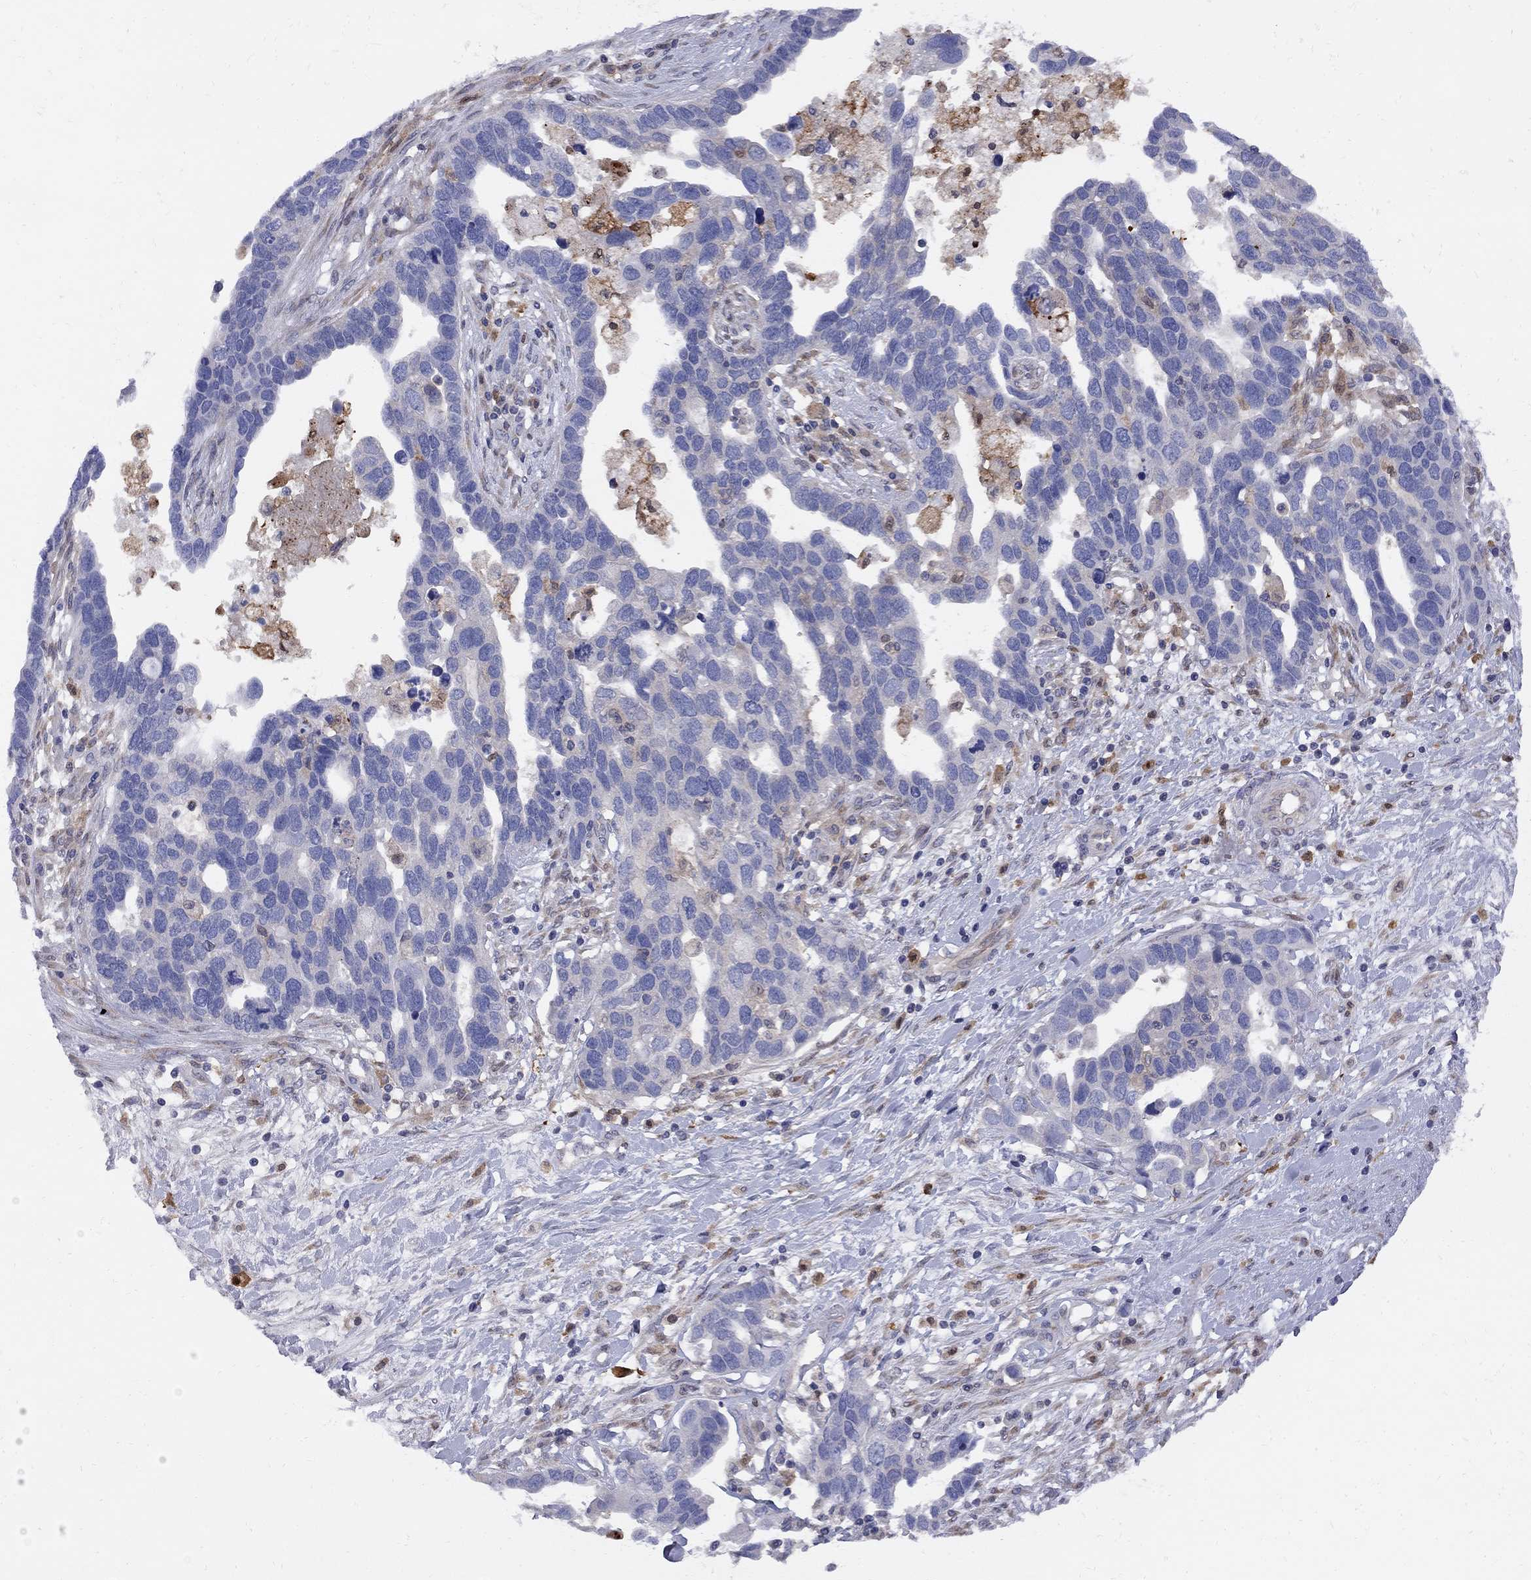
{"staining": {"intensity": "negative", "quantity": "none", "location": "none"}, "tissue": "ovarian cancer", "cell_type": "Tumor cells", "image_type": "cancer", "snomed": [{"axis": "morphology", "description": "Cystadenocarcinoma, serous, NOS"}, {"axis": "topography", "description": "Ovary"}], "caption": "Immunohistochemistry histopathology image of human serous cystadenocarcinoma (ovarian) stained for a protein (brown), which displays no staining in tumor cells.", "gene": "MTHFR", "patient": {"sex": "female", "age": 54}}